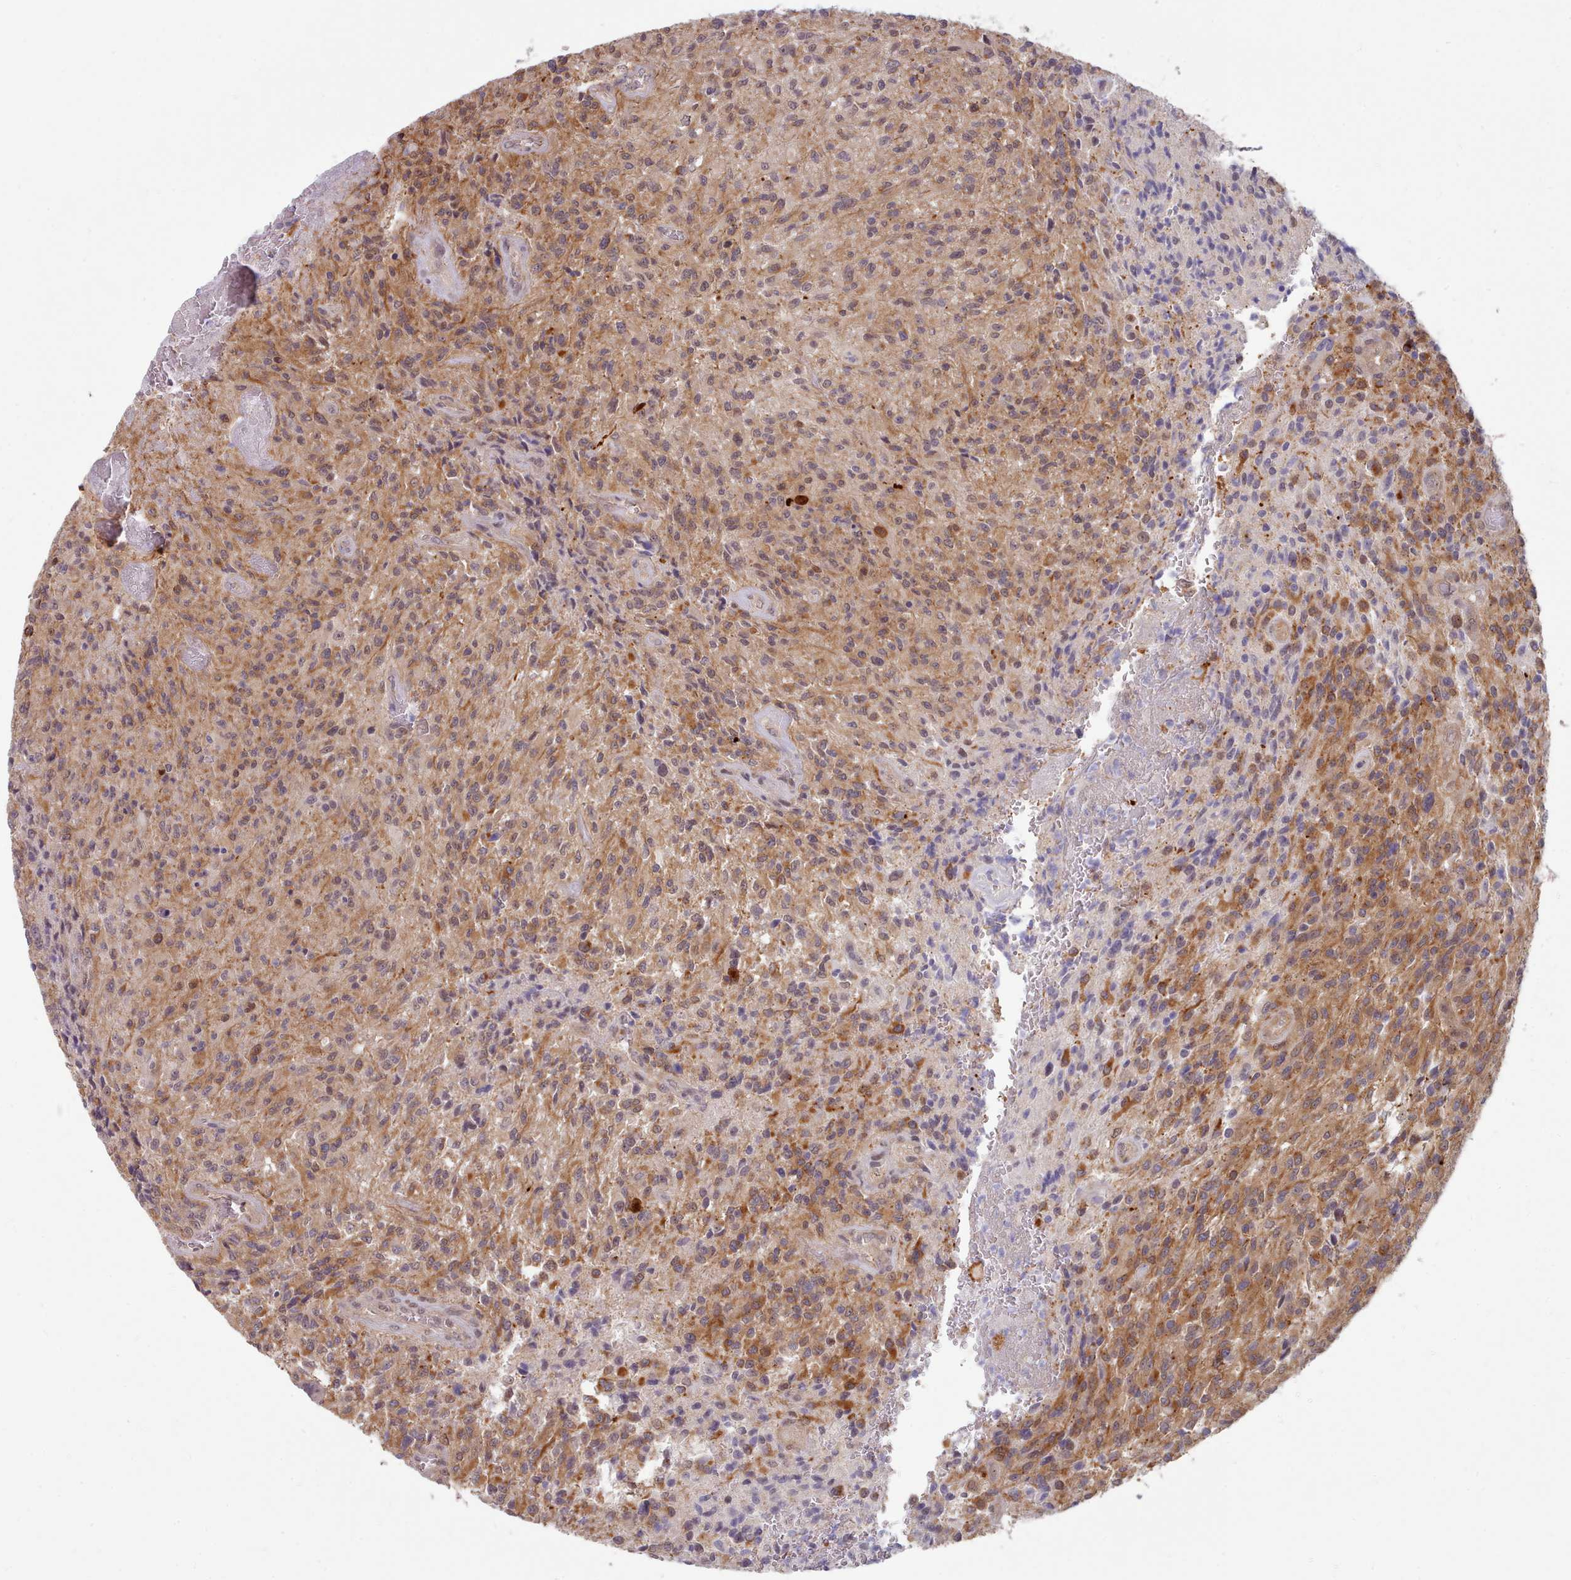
{"staining": {"intensity": "moderate", "quantity": ">75%", "location": "cytoplasmic/membranous"}, "tissue": "glioma", "cell_type": "Tumor cells", "image_type": "cancer", "snomed": [{"axis": "morphology", "description": "Normal tissue, NOS"}, {"axis": "morphology", "description": "Glioma, malignant, High grade"}, {"axis": "topography", "description": "Cerebral cortex"}], "caption": "Immunohistochemical staining of human glioma reveals medium levels of moderate cytoplasmic/membranous staining in about >75% of tumor cells.", "gene": "CES3", "patient": {"sex": "male", "age": 56}}